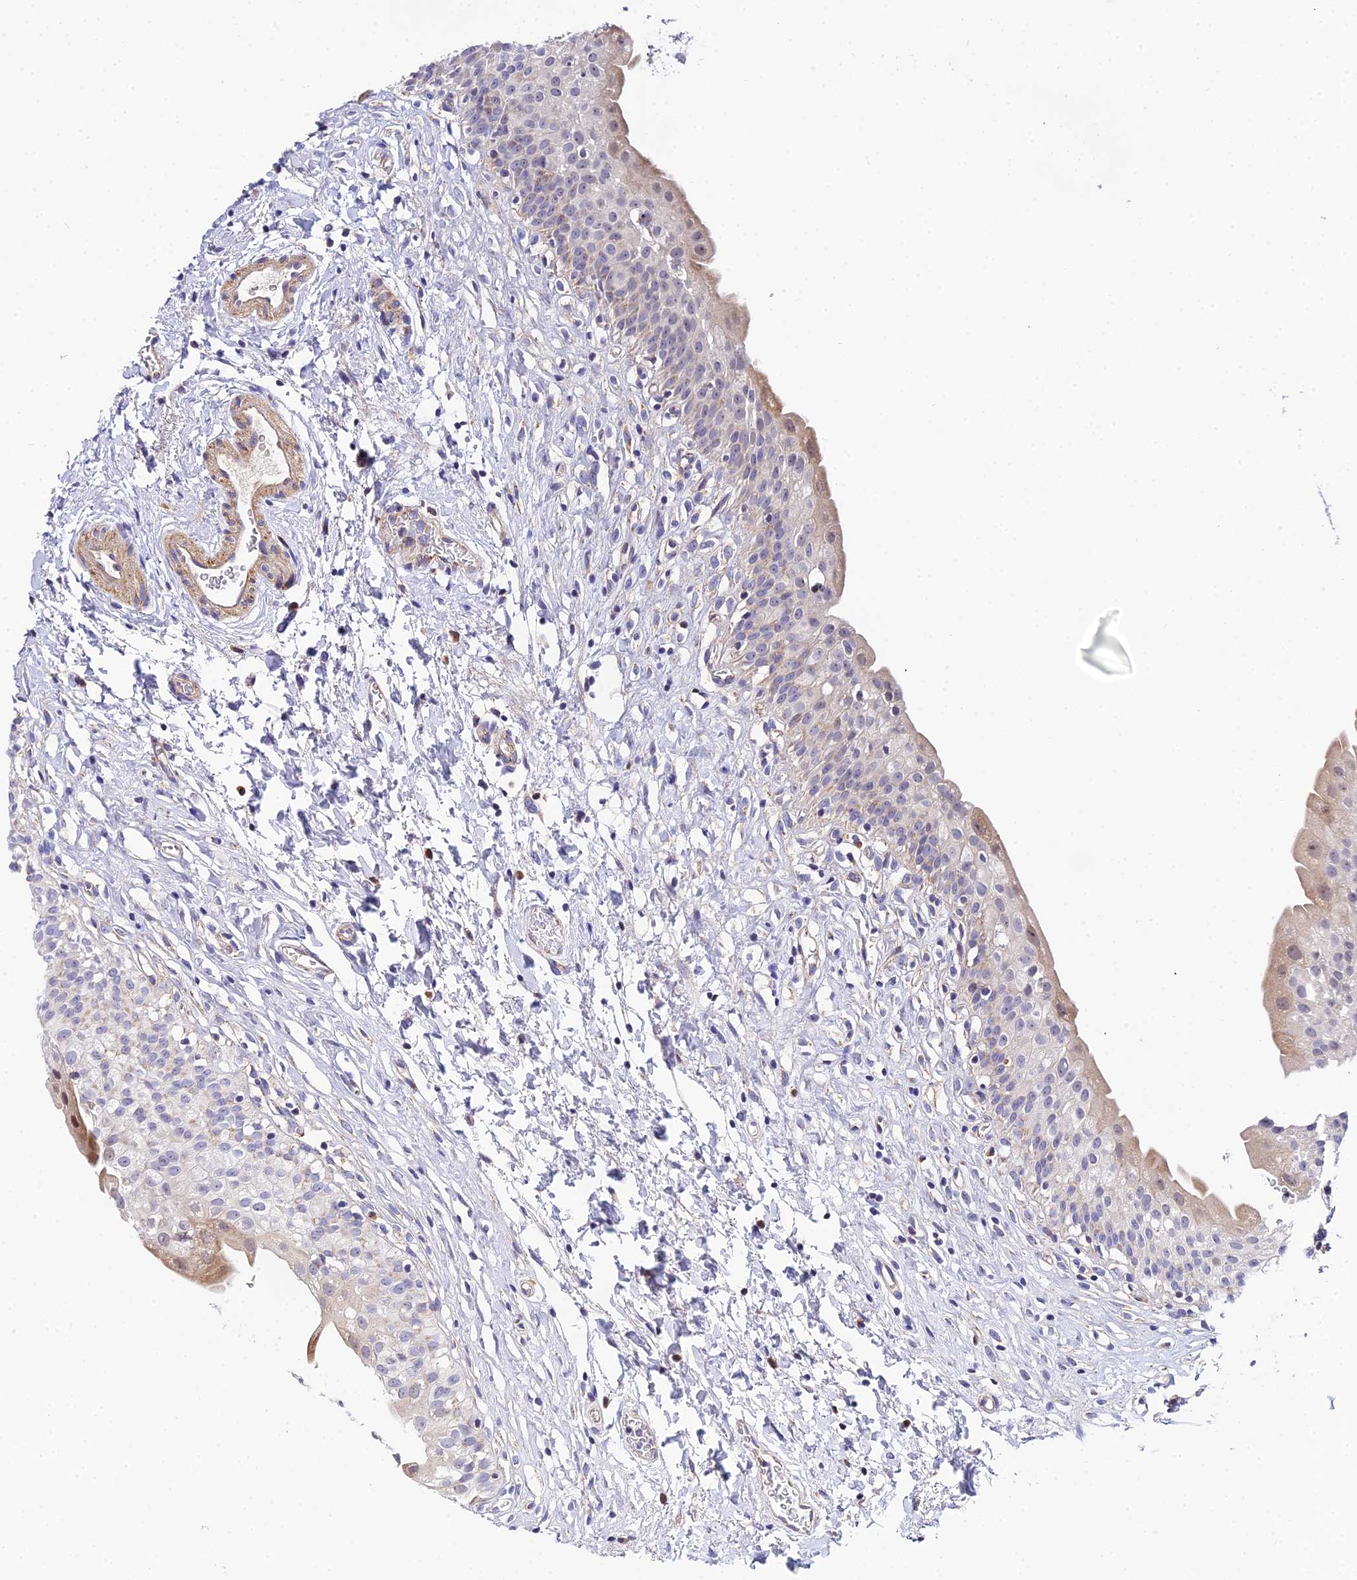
{"staining": {"intensity": "moderate", "quantity": "<25%", "location": "cytoplasmic/membranous"}, "tissue": "urinary bladder", "cell_type": "Urothelial cells", "image_type": "normal", "snomed": [{"axis": "morphology", "description": "Normal tissue, NOS"}, {"axis": "topography", "description": "Urinary bladder"}], "caption": "Urothelial cells exhibit moderate cytoplasmic/membranous expression in about <25% of cells in benign urinary bladder. (IHC, brightfield microscopy, high magnification).", "gene": "ACOT1", "patient": {"sex": "male", "age": 51}}